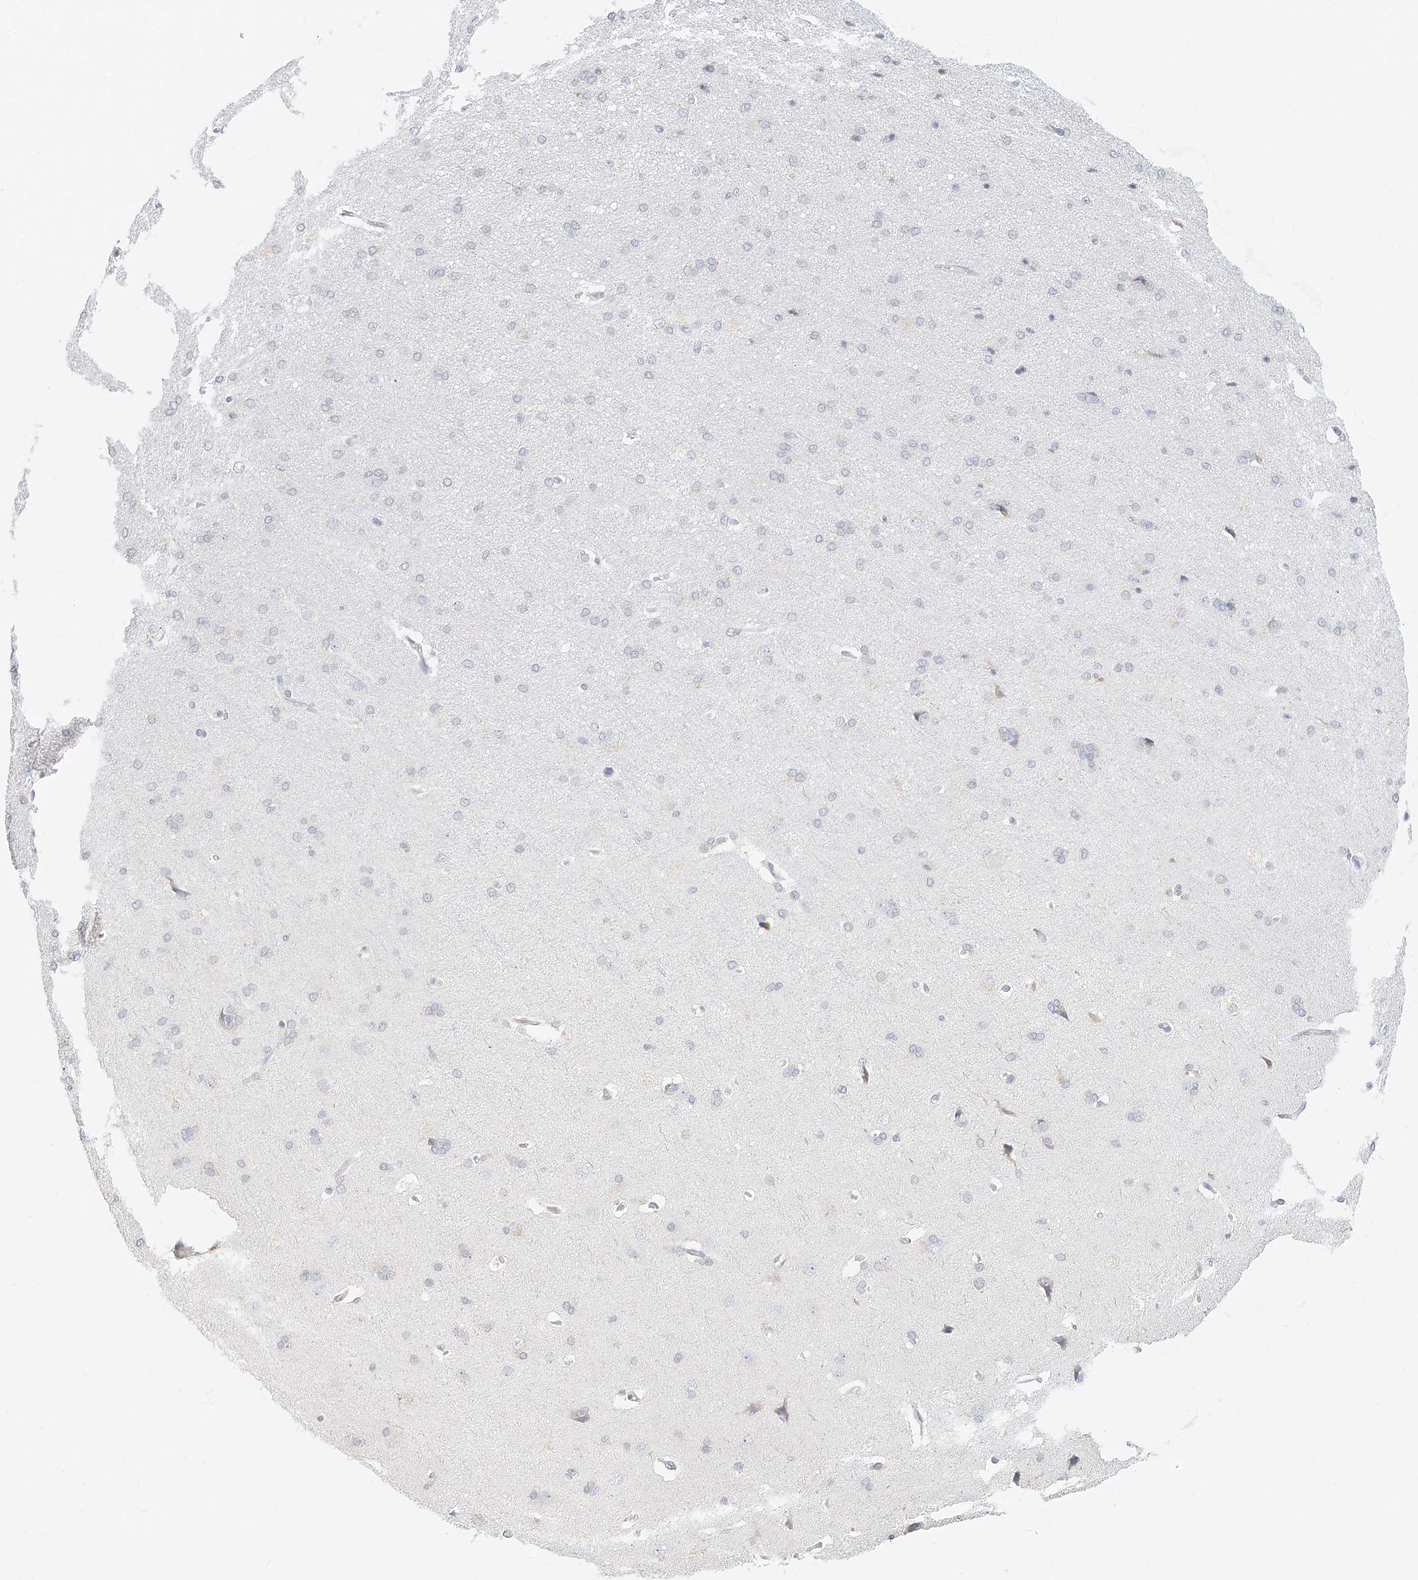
{"staining": {"intensity": "negative", "quantity": "none", "location": "none"}, "tissue": "cerebral cortex", "cell_type": "Endothelial cells", "image_type": "normal", "snomed": [{"axis": "morphology", "description": "Normal tissue, NOS"}, {"axis": "topography", "description": "Cerebral cortex"}], "caption": "DAB immunohistochemical staining of unremarkable human cerebral cortex reveals no significant expression in endothelial cells.", "gene": "CXorf58", "patient": {"sex": "male", "age": 62}}